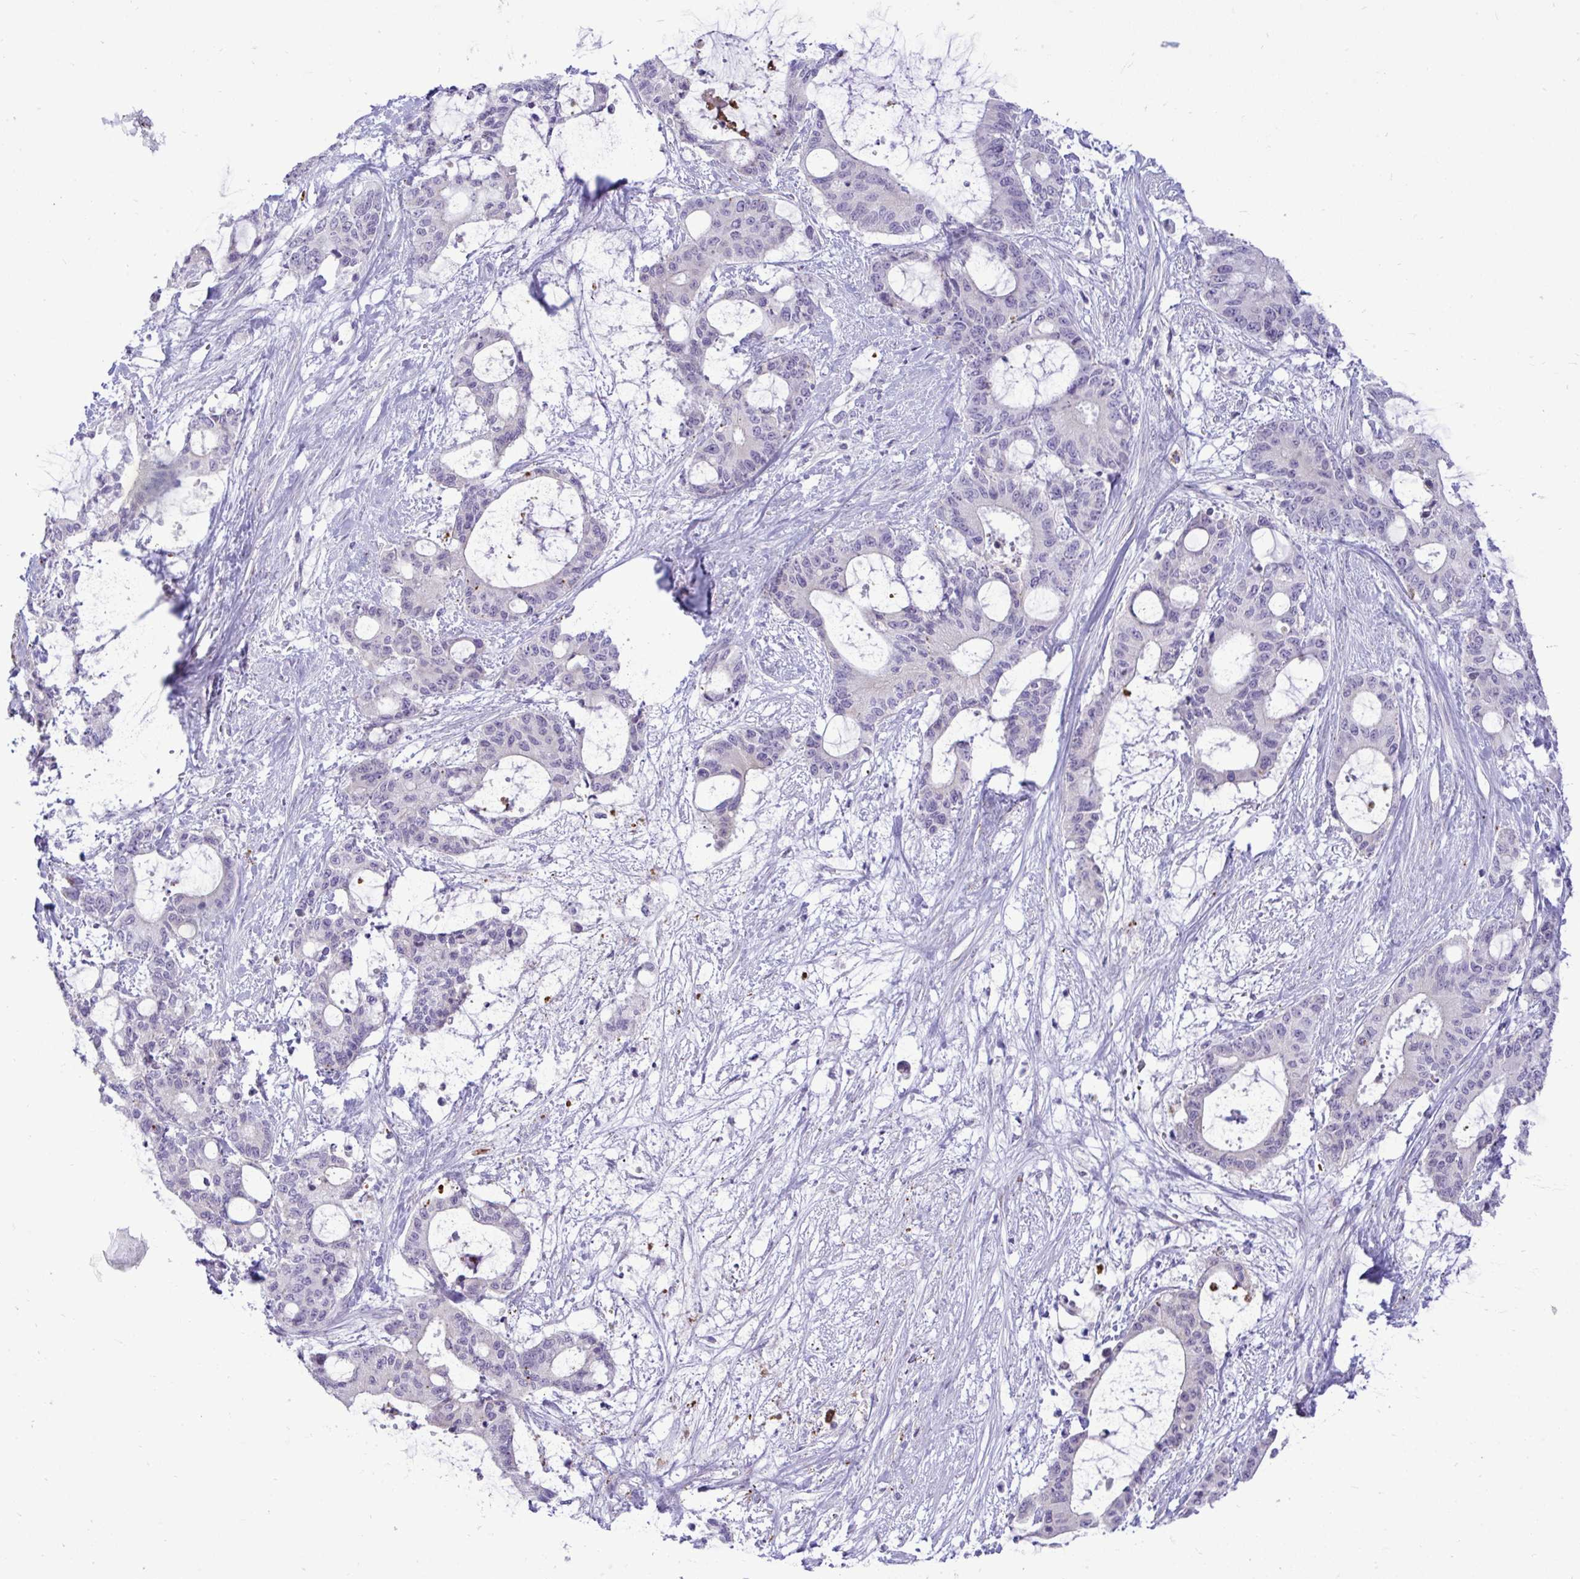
{"staining": {"intensity": "negative", "quantity": "none", "location": "none"}, "tissue": "liver cancer", "cell_type": "Tumor cells", "image_type": "cancer", "snomed": [{"axis": "morphology", "description": "Normal tissue, NOS"}, {"axis": "morphology", "description": "Cholangiocarcinoma"}, {"axis": "topography", "description": "Liver"}, {"axis": "topography", "description": "Peripheral nerve tissue"}], "caption": "Cholangiocarcinoma (liver) was stained to show a protein in brown. There is no significant staining in tumor cells. (DAB immunohistochemistry (IHC), high magnification).", "gene": "SPAG1", "patient": {"sex": "female", "age": 73}}